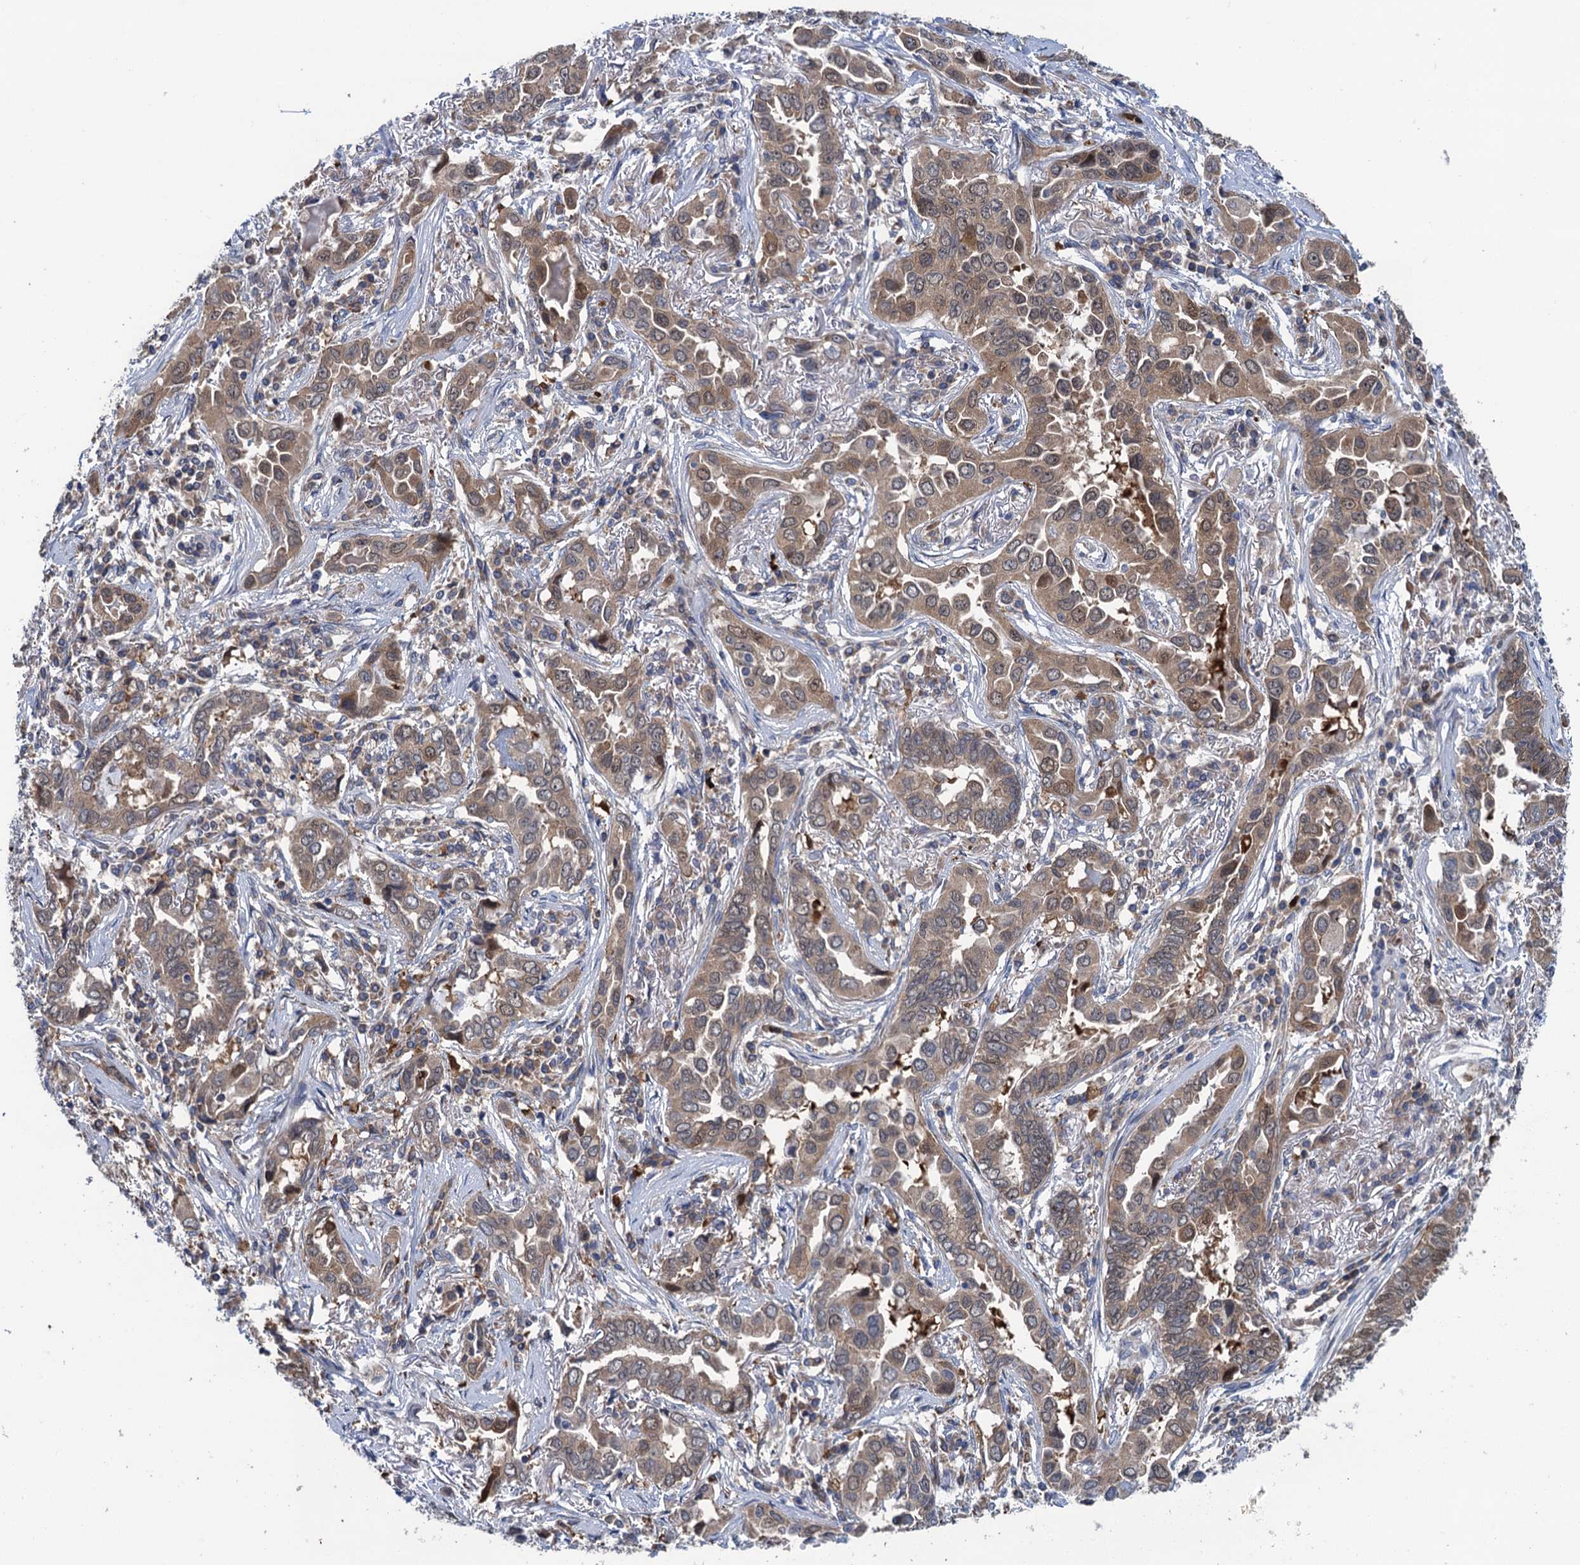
{"staining": {"intensity": "moderate", "quantity": ">75%", "location": "cytoplasmic/membranous,nuclear"}, "tissue": "lung cancer", "cell_type": "Tumor cells", "image_type": "cancer", "snomed": [{"axis": "morphology", "description": "Adenocarcinoma, NOS"}, {"axis": "topography", "description": "Lung"}], "caption": "Lung adenocarcinoma was stained to show a protein in brown. There is medium levels of moderate cytoplasmic/membranous and nuclear expression in approximately >75% of tumor cells.", "gene": "CNTN5", "patient": {"sex": "female", "age": 76}}